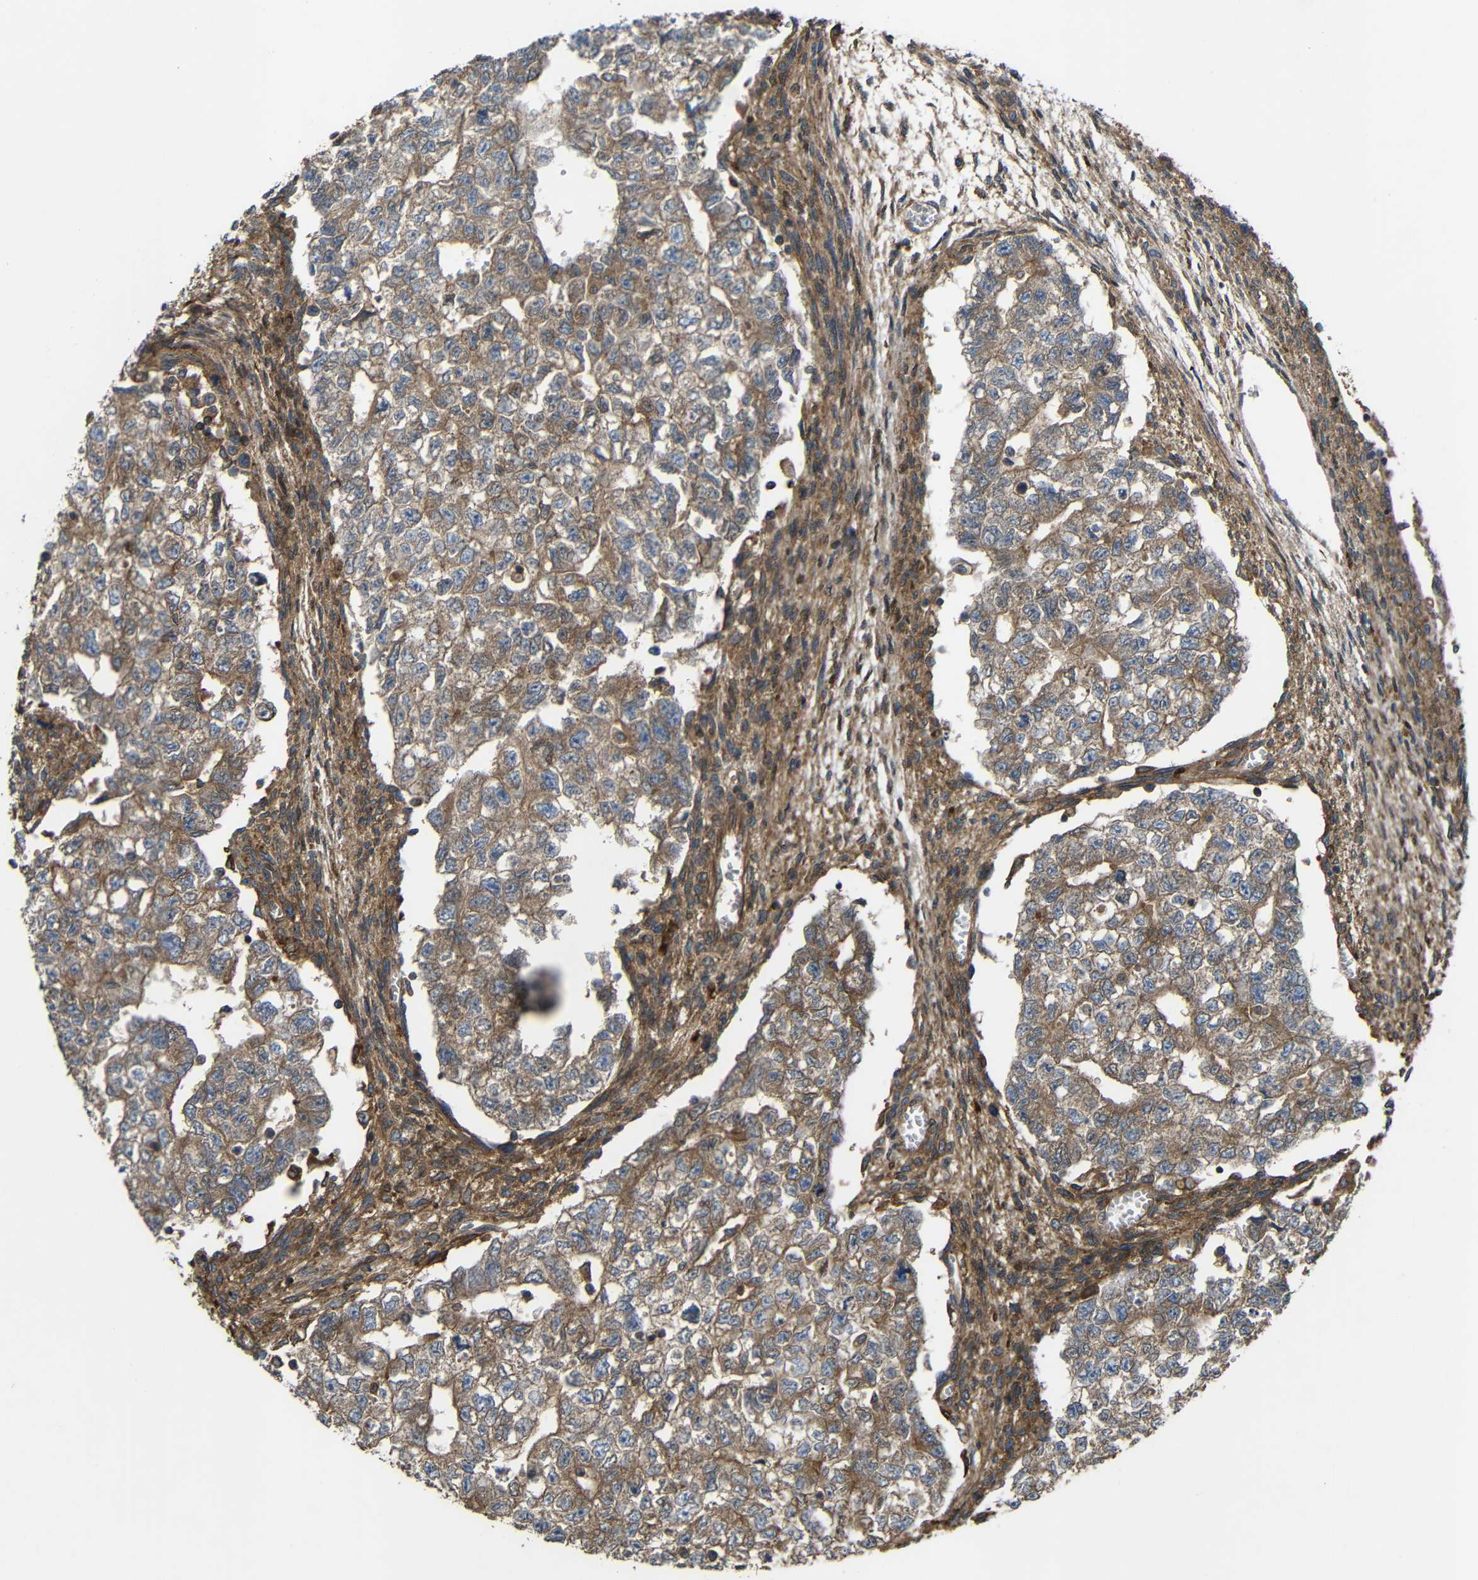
{"staining": {"intensity": "moderate", "quantity": ">75%", "location": "cytoplasmic/membranous"}, "tissue": "testis cancer", "cell_type": "Tumor cells", "image_type": "cancer", "snomed": [{"axis": "morphology", "description": "Seminoma, NOS"}, {"axis": "morphology", "description": "Carcinoma, Embryonal, NOS"}, {"axis": "topography", "description": "Testis"}], "caption": "Immunohistochemical staining of testis cancer demonstrates moderate cytoplasmic/membranous protein staining in about >75% of tumor cells.", "gene": "TREM2", "patient": {"sex": "male", "age": 38}}